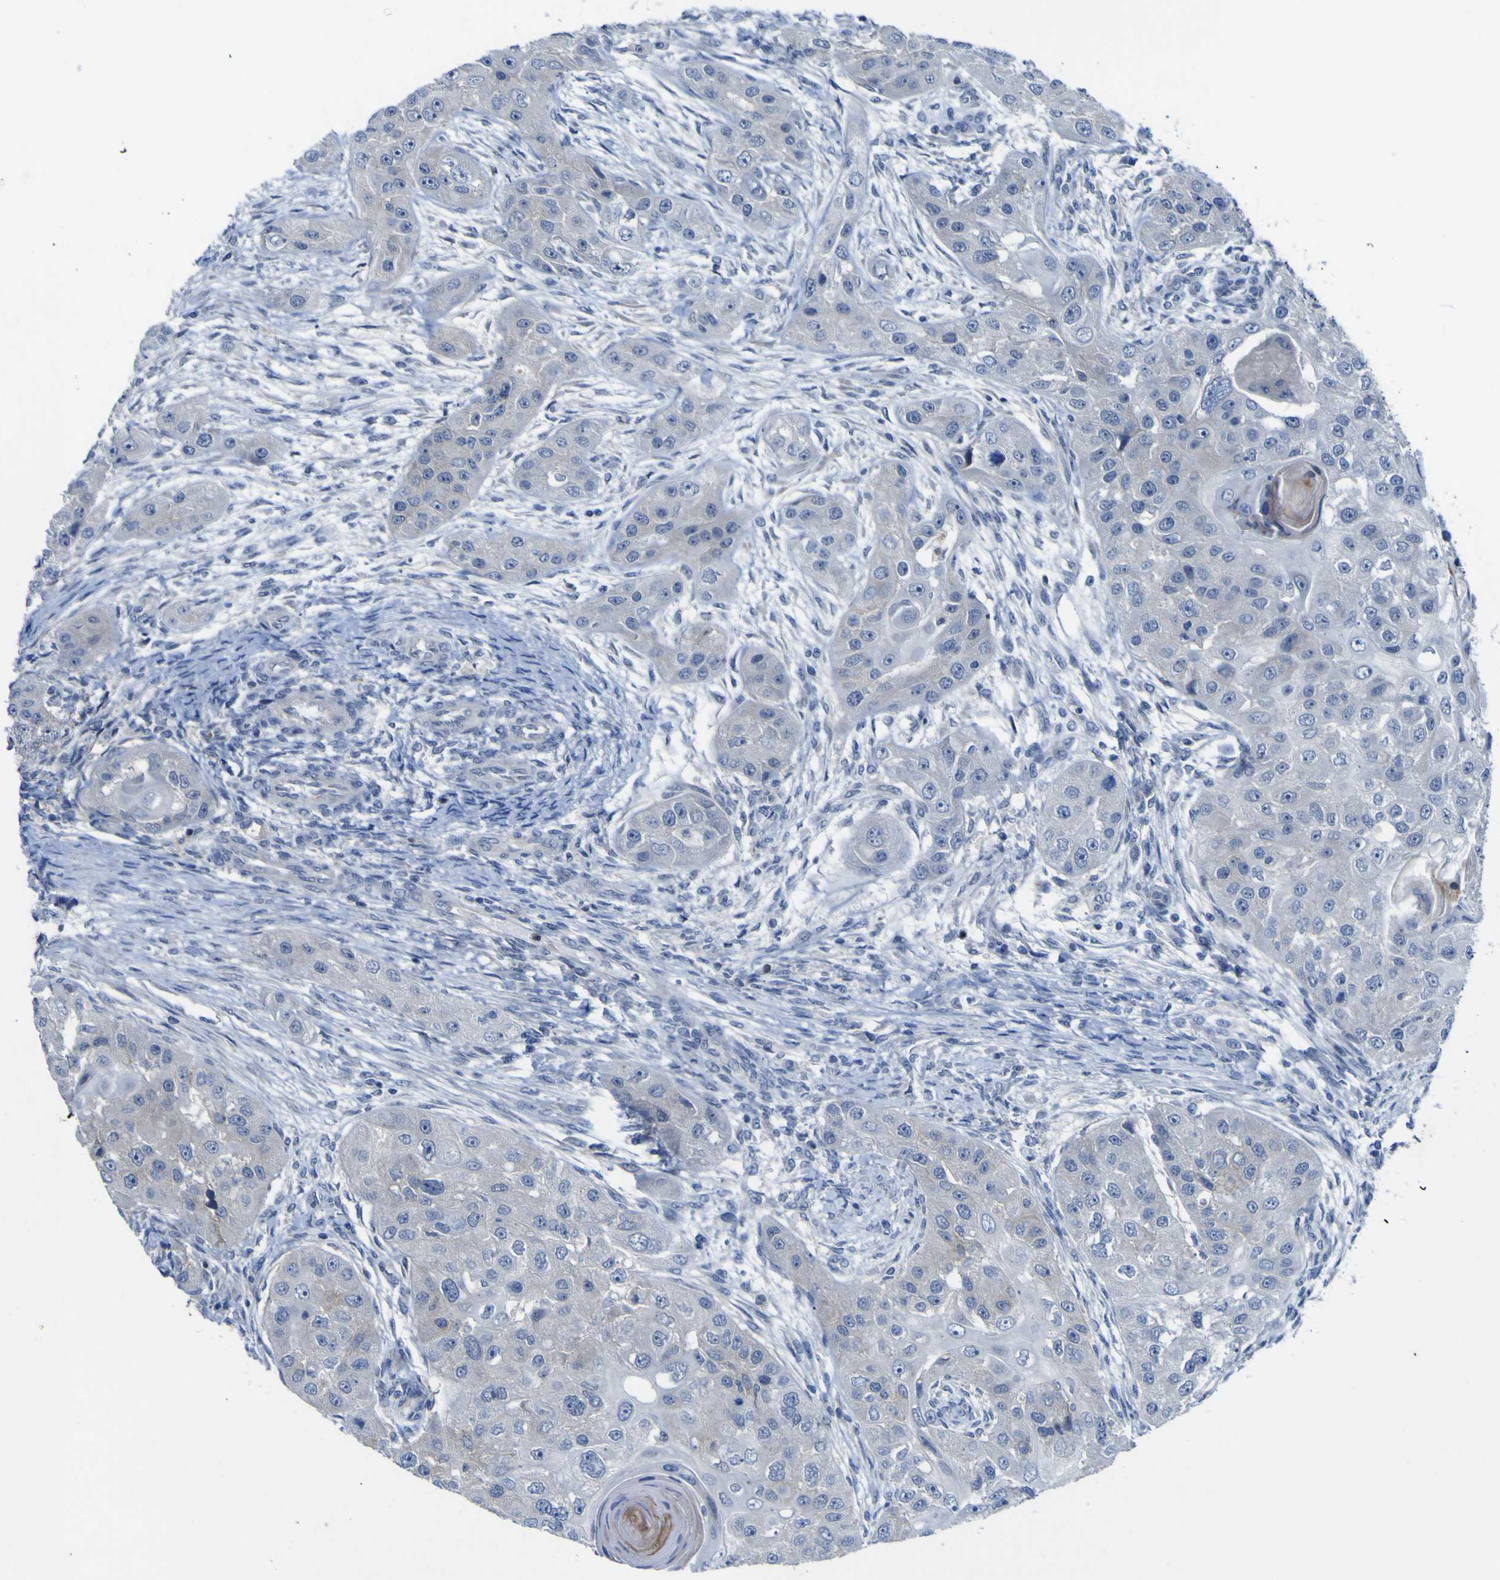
{"staining": {"intensity": "negative", "quantity": "none", "location": "none"}, "tissue": "head and neck cancer", "cell_type": "Tumor cells", "image_type": "cancer", "snomed": [{"axis": "morphology", "description": "Normal tissue, NOS"}, {"axis": "morphology", "description": "Squamous cell carcinoma, NOS"}, {"axis": "topography", "description": "Skeletal muscle"}, {"axis": "topography", "description": "Head-Neck"}], "caption": "Head and neck cancer (squamous cell carcinoma) was stained to show a protein in brown. There is no significant expression in tumor cells.", "gene": "NAV1", "patient": {"sex": "male", "age": 51}}